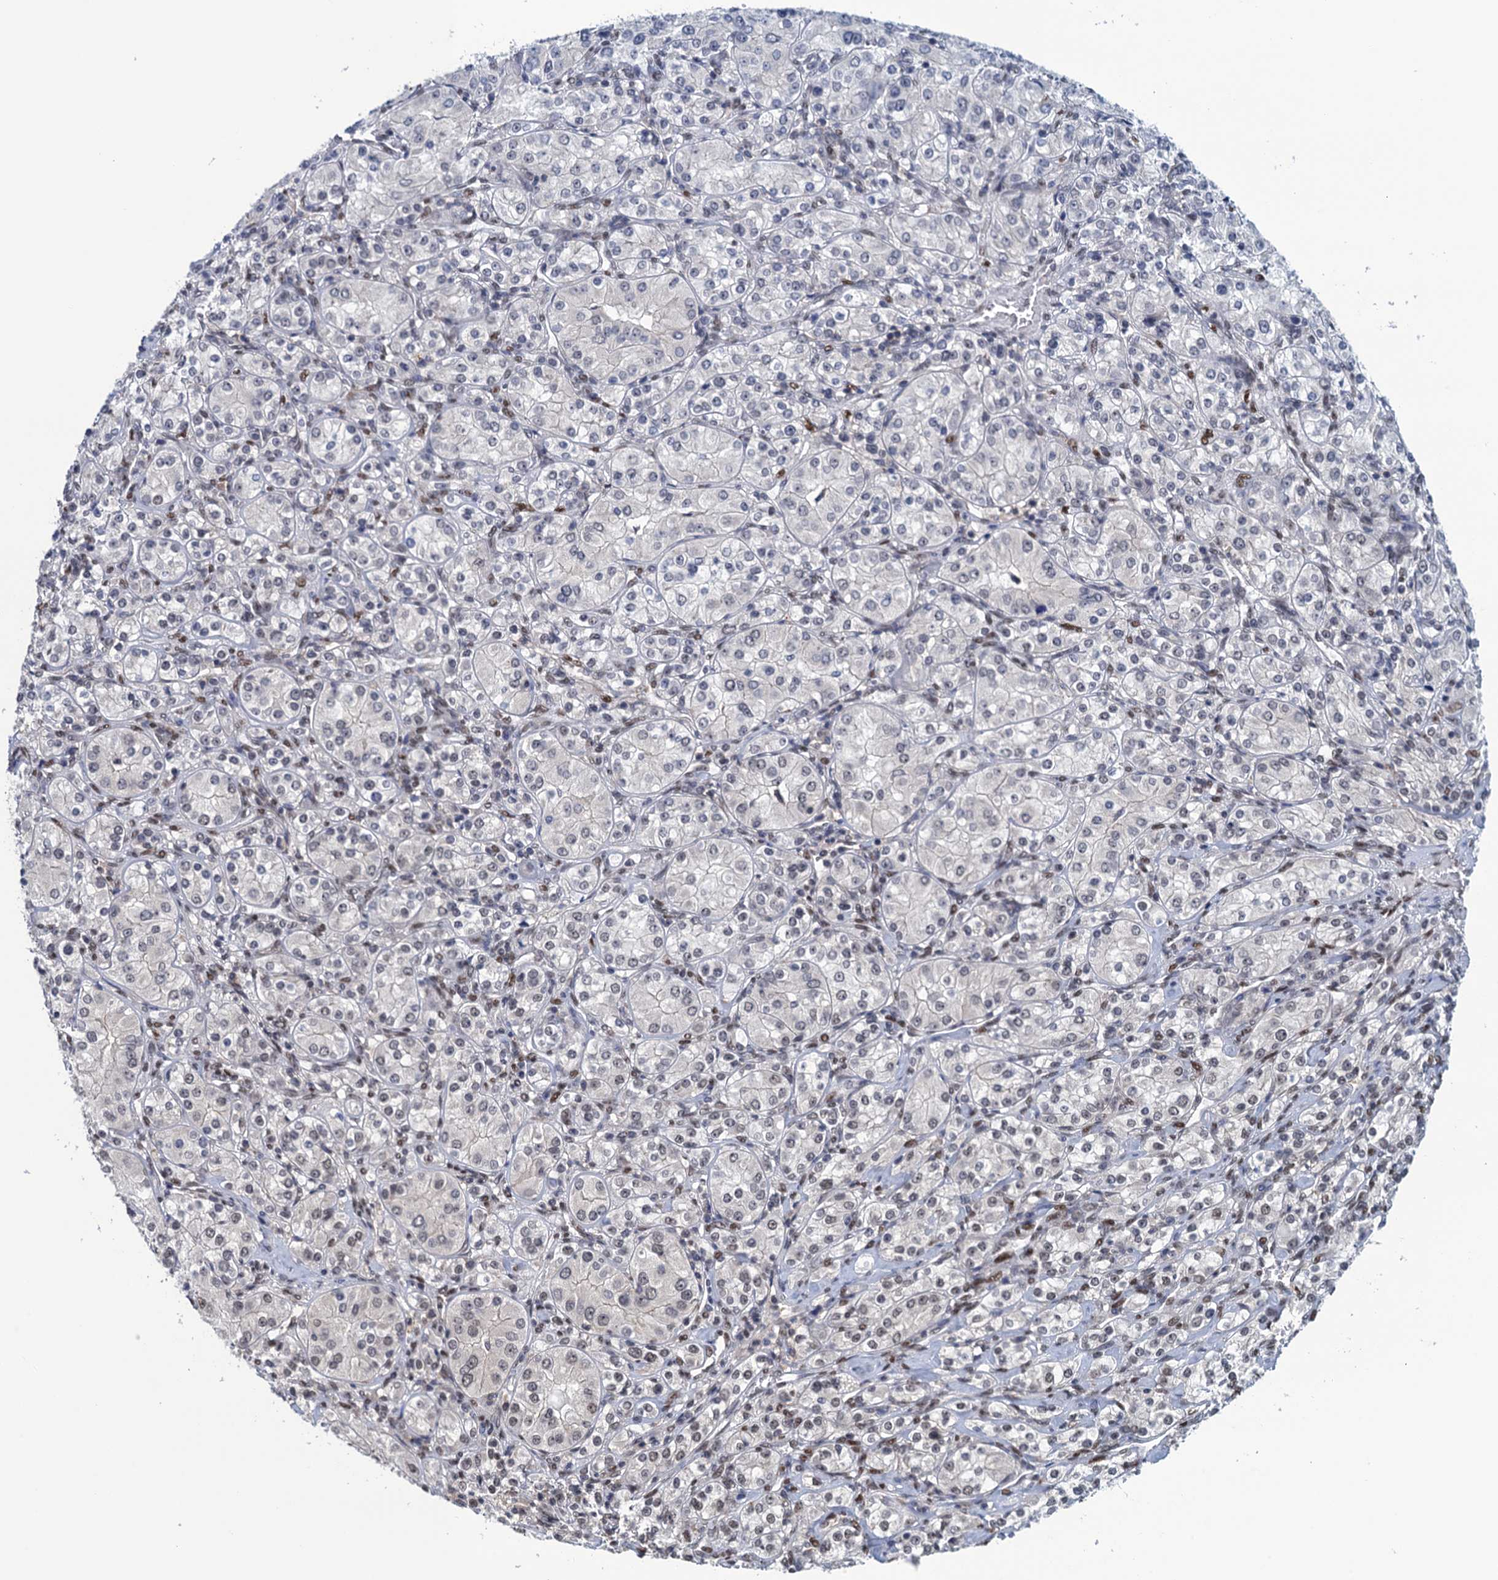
{"staining": {"intensity": "weak", "quantity": "25%-75%", "location": "nuclear"}, "tissue": "renal cancer", "cell_type": "Tumor cells", "image_type": "cancer", "snomed": [{"axis": "morphology", "description": "Adenocarcinoma, NOS"}, {"axis": "topography", "description": "Kidney"}], "caption": "Immunohistochemistry histopathology image of neoplastic tissue: human renal cancer stained using immunohistochemistry exhibits low levels of weak protein expression localized specifically in the nuclear of tumor cells, appearing as a nuclear brown color.", "gene": "SAE1", "patient": {"sex": "male", "age": 77}}